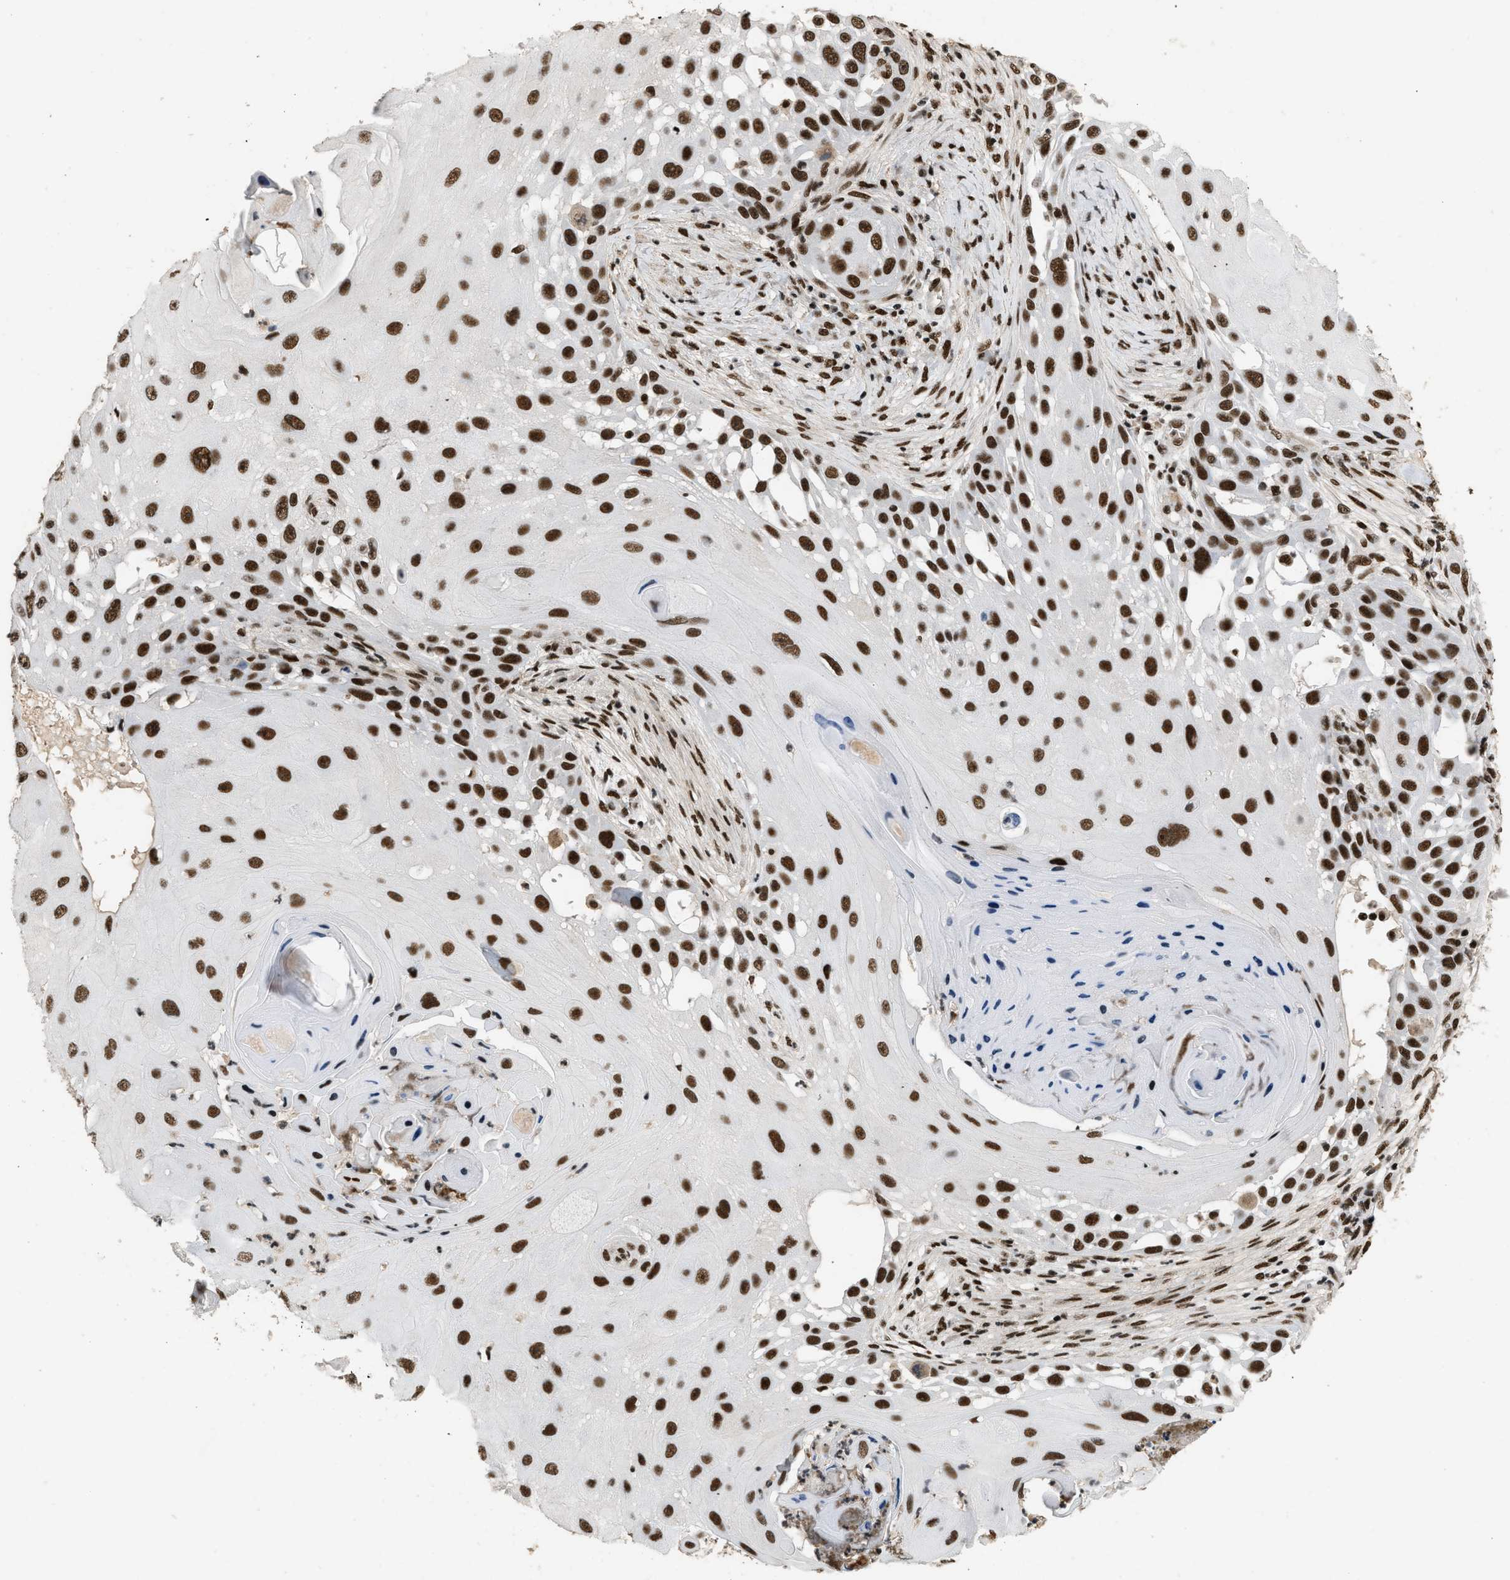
{"staining": {"intensity": "strong", "quantity": ">75%", "location": "nuclear"}, "tissue": "skin cancer", "cell_type": "Tumor cells", "image_type": "cancer", "snomed": [{"axis": "morphology", "description": "Squamous cell carcinoma, NOS"}, {"axis": "topography", "description": "Skin"}], "caption": "This photomicrograph exhibits IHC staining of human skin squamous cell carcinoma, with high strong nuclear staining in about >75% of tumor cells.", "gene": "SMARCB1", "patient": {"sex": "female", "age": 44}}